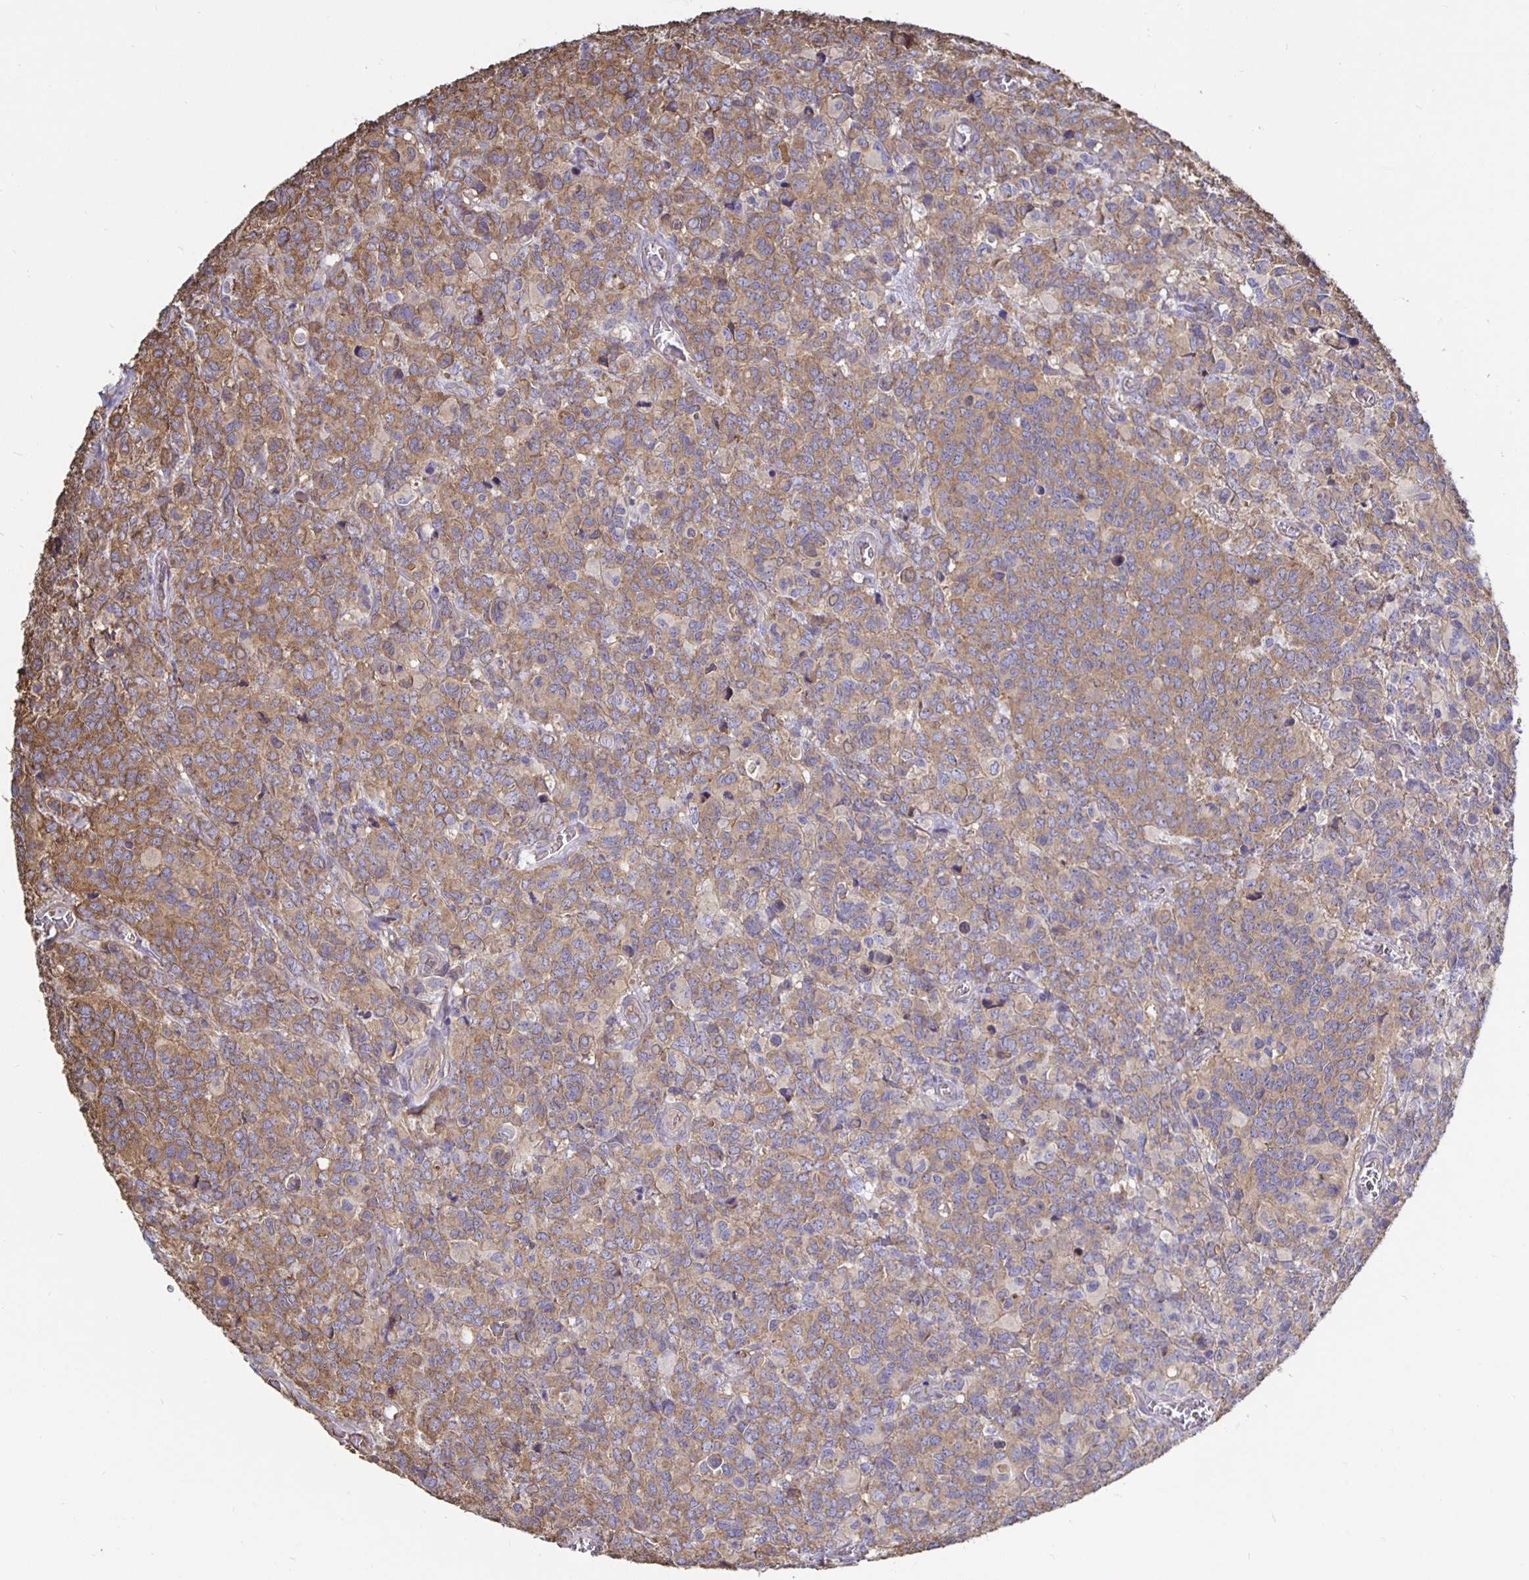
{"staining": {"intensity": "moderate", "quantity": "25%-75%", "location": "cytoplasmic/membranous"}, "tissue": "glioma", "cell_type": "Tumor cells", "image_type": "cancer", "snomed": [{"axis": "morphology", "description": "Glioma, malignant, High grade"}, {"axis": "topography", "description": "Brain"}], "caption": "Immunohistochemical staining of high-grade glioma (malignant) demonstrates medium levels of moderate cytoplasmic/membranous protein positivity in approximately 25%-75% of tumor cells. (DAB IHC, brown staining for protein, blue staining for nuclei).", "gene": "ARHGEF39", "patient": {"sex": "male", "age": 39}}